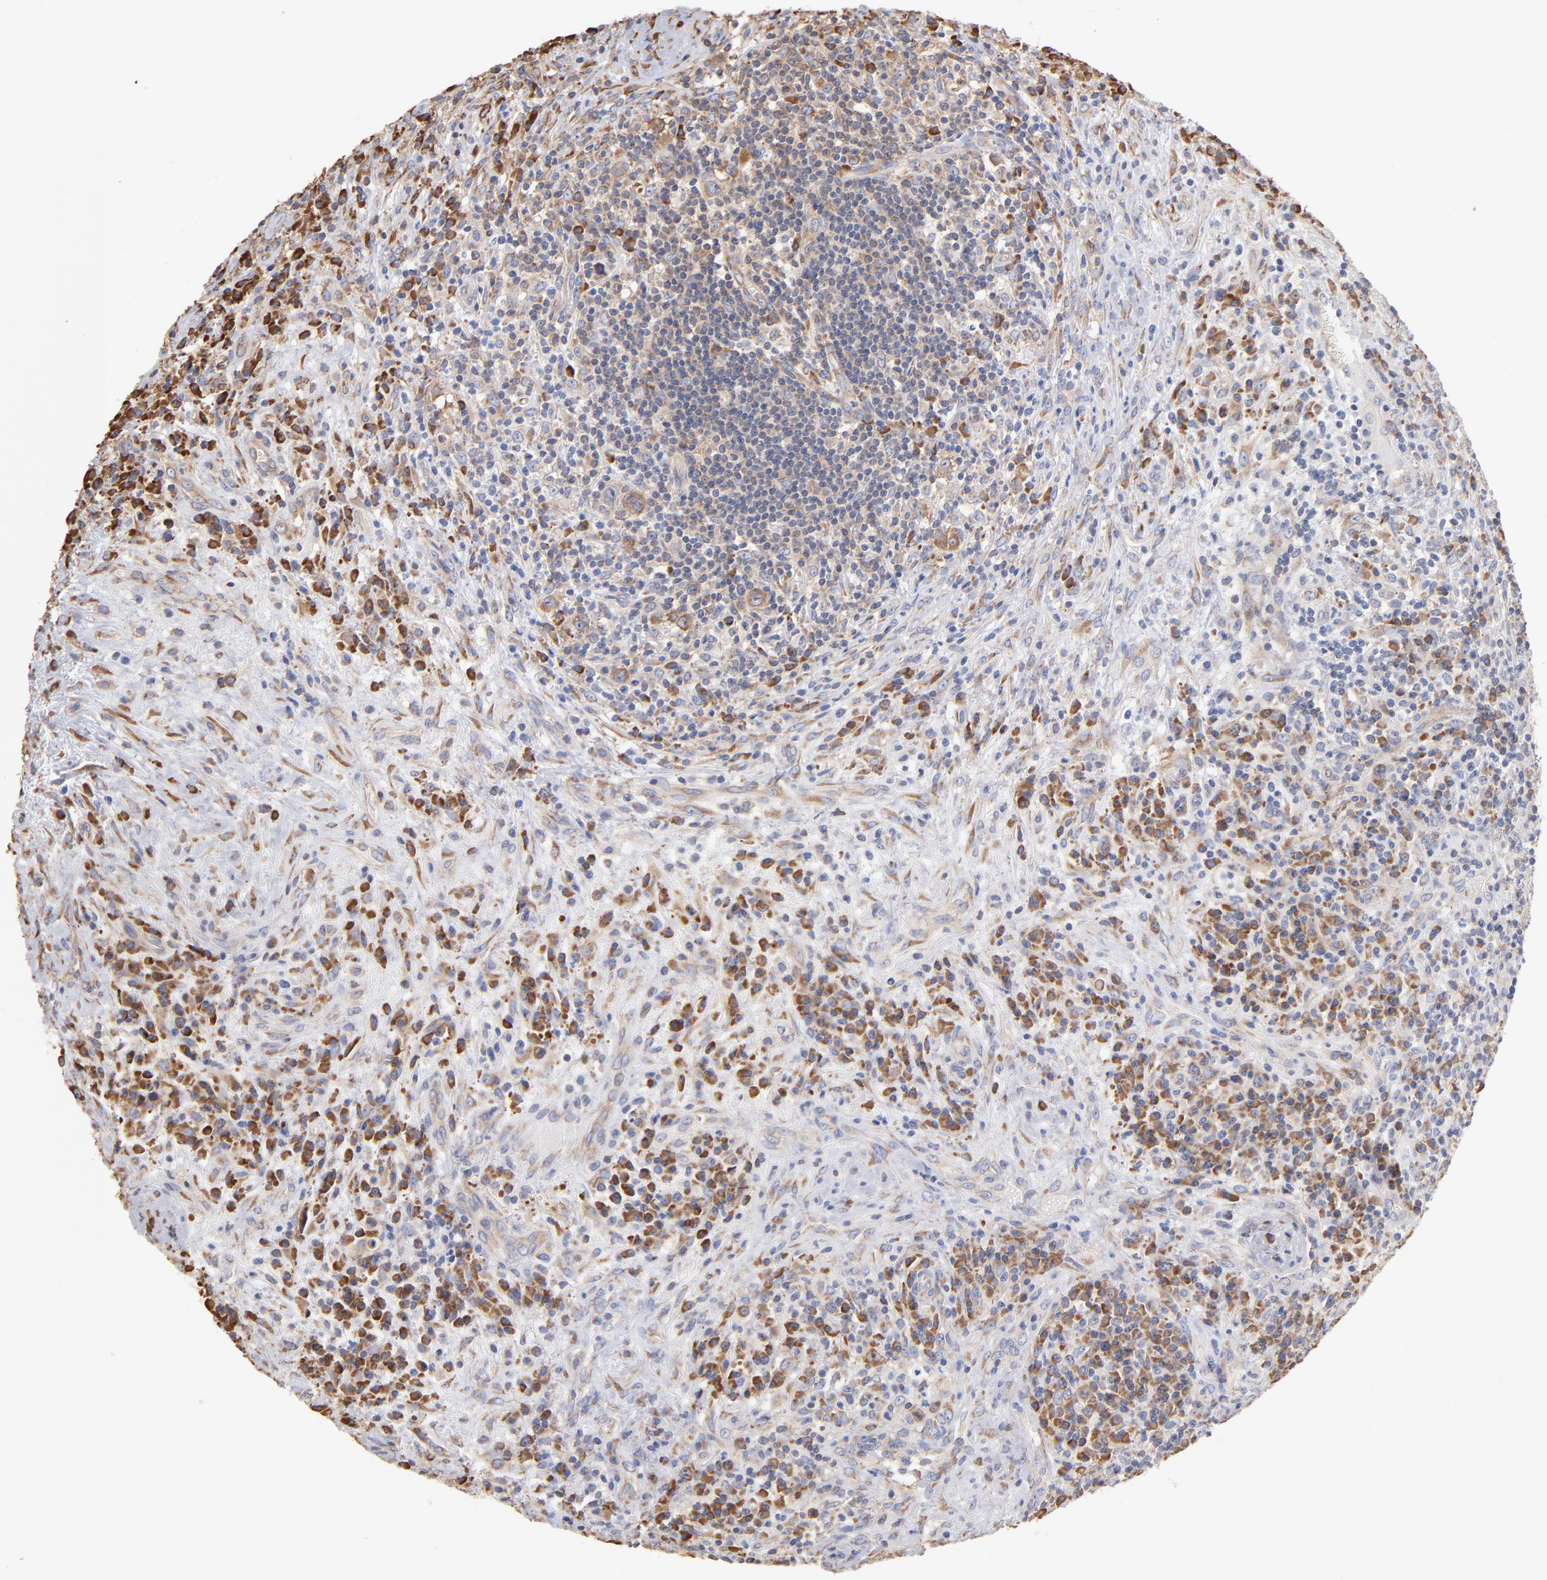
{"staining": {"intensity": "moderate", "quantity": ">75%", "location": "cytoplasmic/membranous"}, "tissue": "lymphoma", "cell_type": "Tumor cells", "image_type": "cancer", "snomed": [{"axis": "morphology", "description": "Hodgkin's disease, NOS"}, {"axis": "topography", "description": "Lymph node"}], "caption": "DAB (3,3'-diaminobenzidine) immunohistochemical staining of human lymphoma demonstrates moderate cytoplasmic/membranous protein staining in about >75% of tumor cells. (IHC, brightfield microscopy, high magnification).", "gene": "RPL9", "patient": {"sex": "female", "age": 25}}